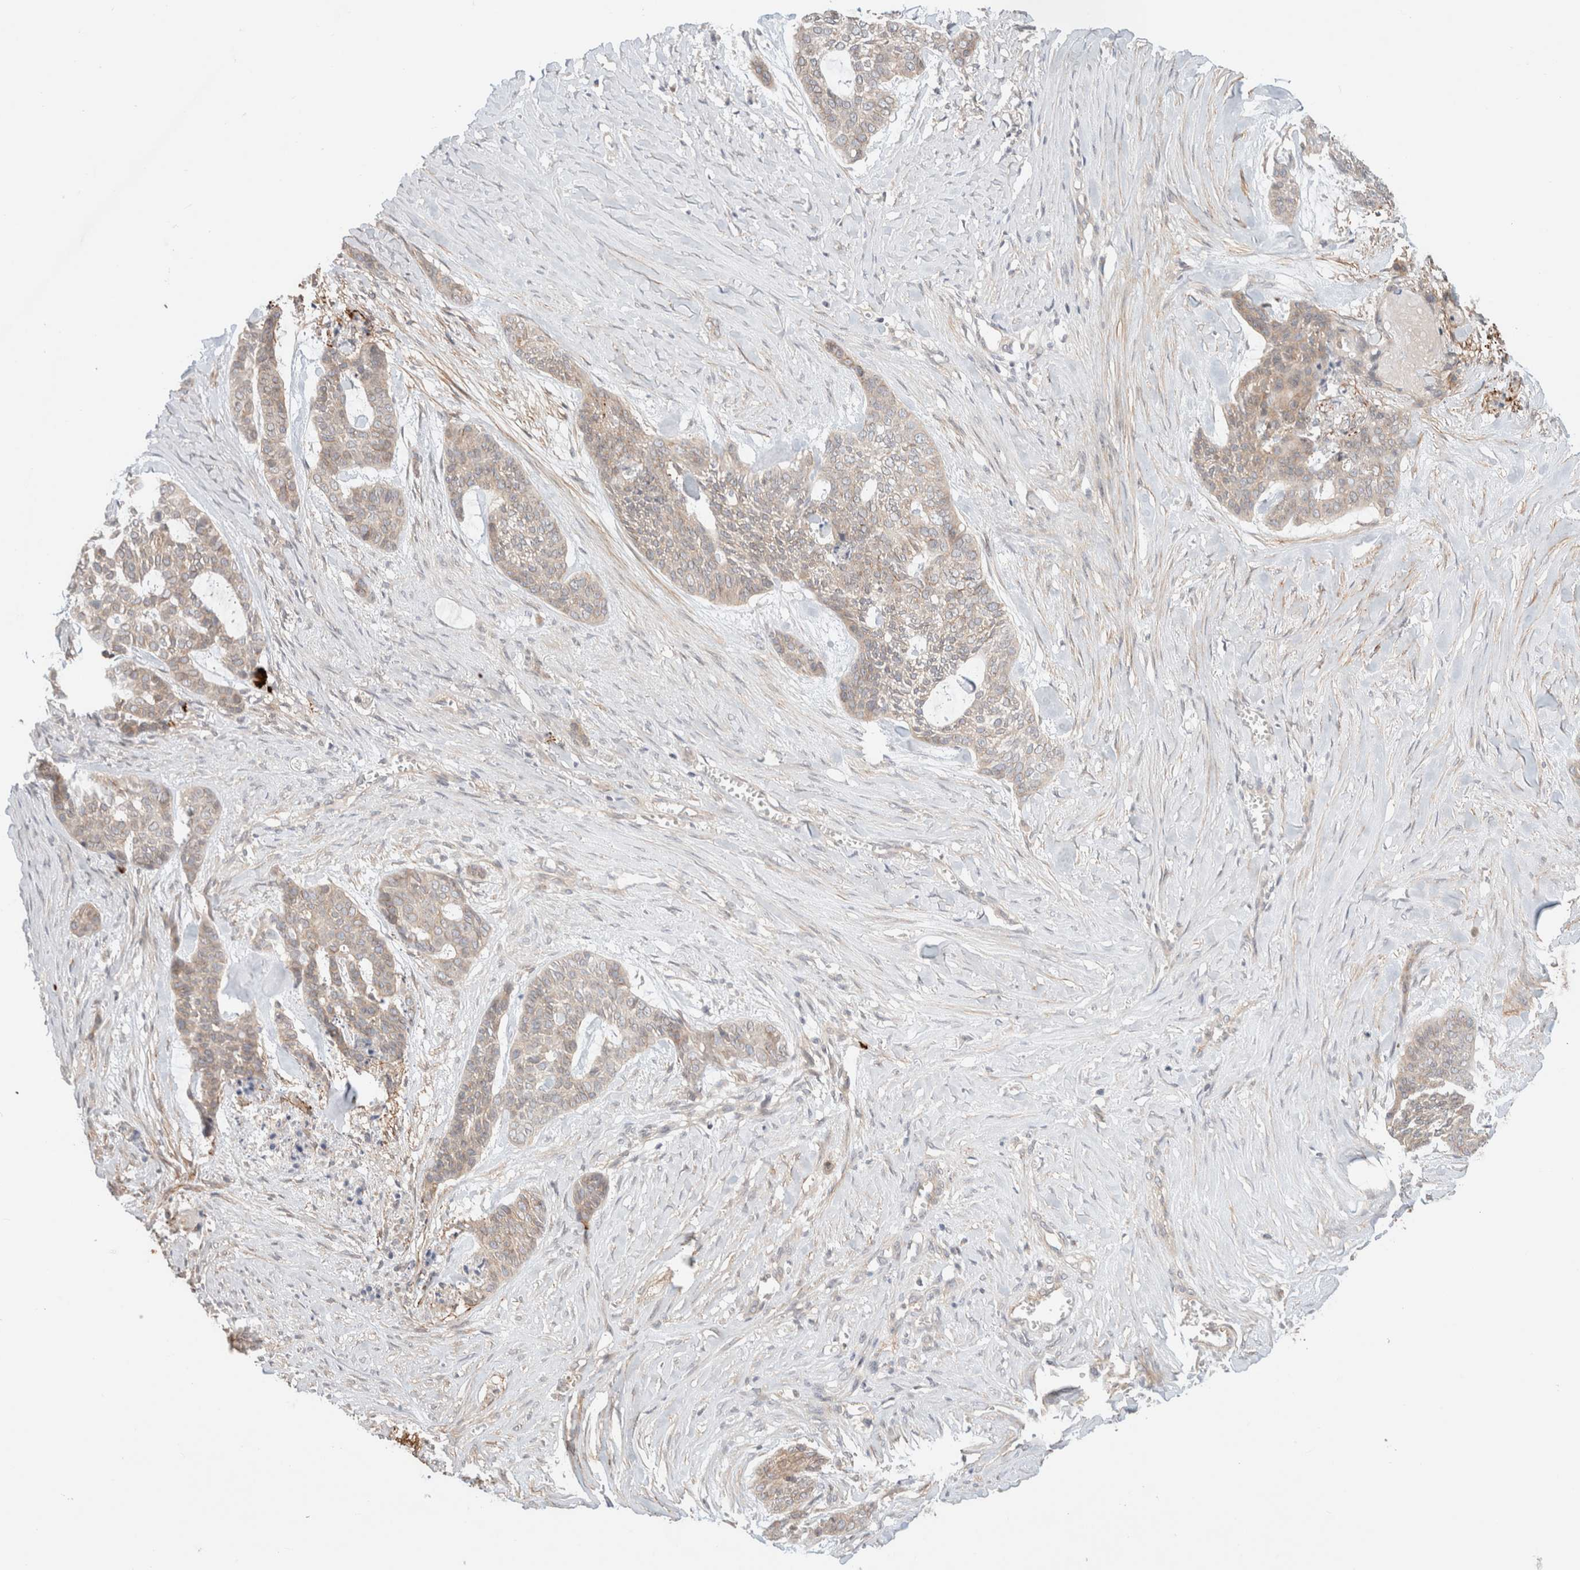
{"staining": {"intensity": "negative", "quantity": "none", "location": "none"}, "tissue": "skin cancer", "cell_type": "Tumor cells", "image_type": "cancer", "snomed": [{"axis": "morphology", "description": "Basal cell carcinoma"}, {"axis": "topography", "description": "Skin"}], "caption": "Immunohistochemical staining of human basal cell carcinoma (skin) exhibits no significant staining in tumor cells.", "gene": "MARK3", "patient": {"sex": "female", "age": 64}}